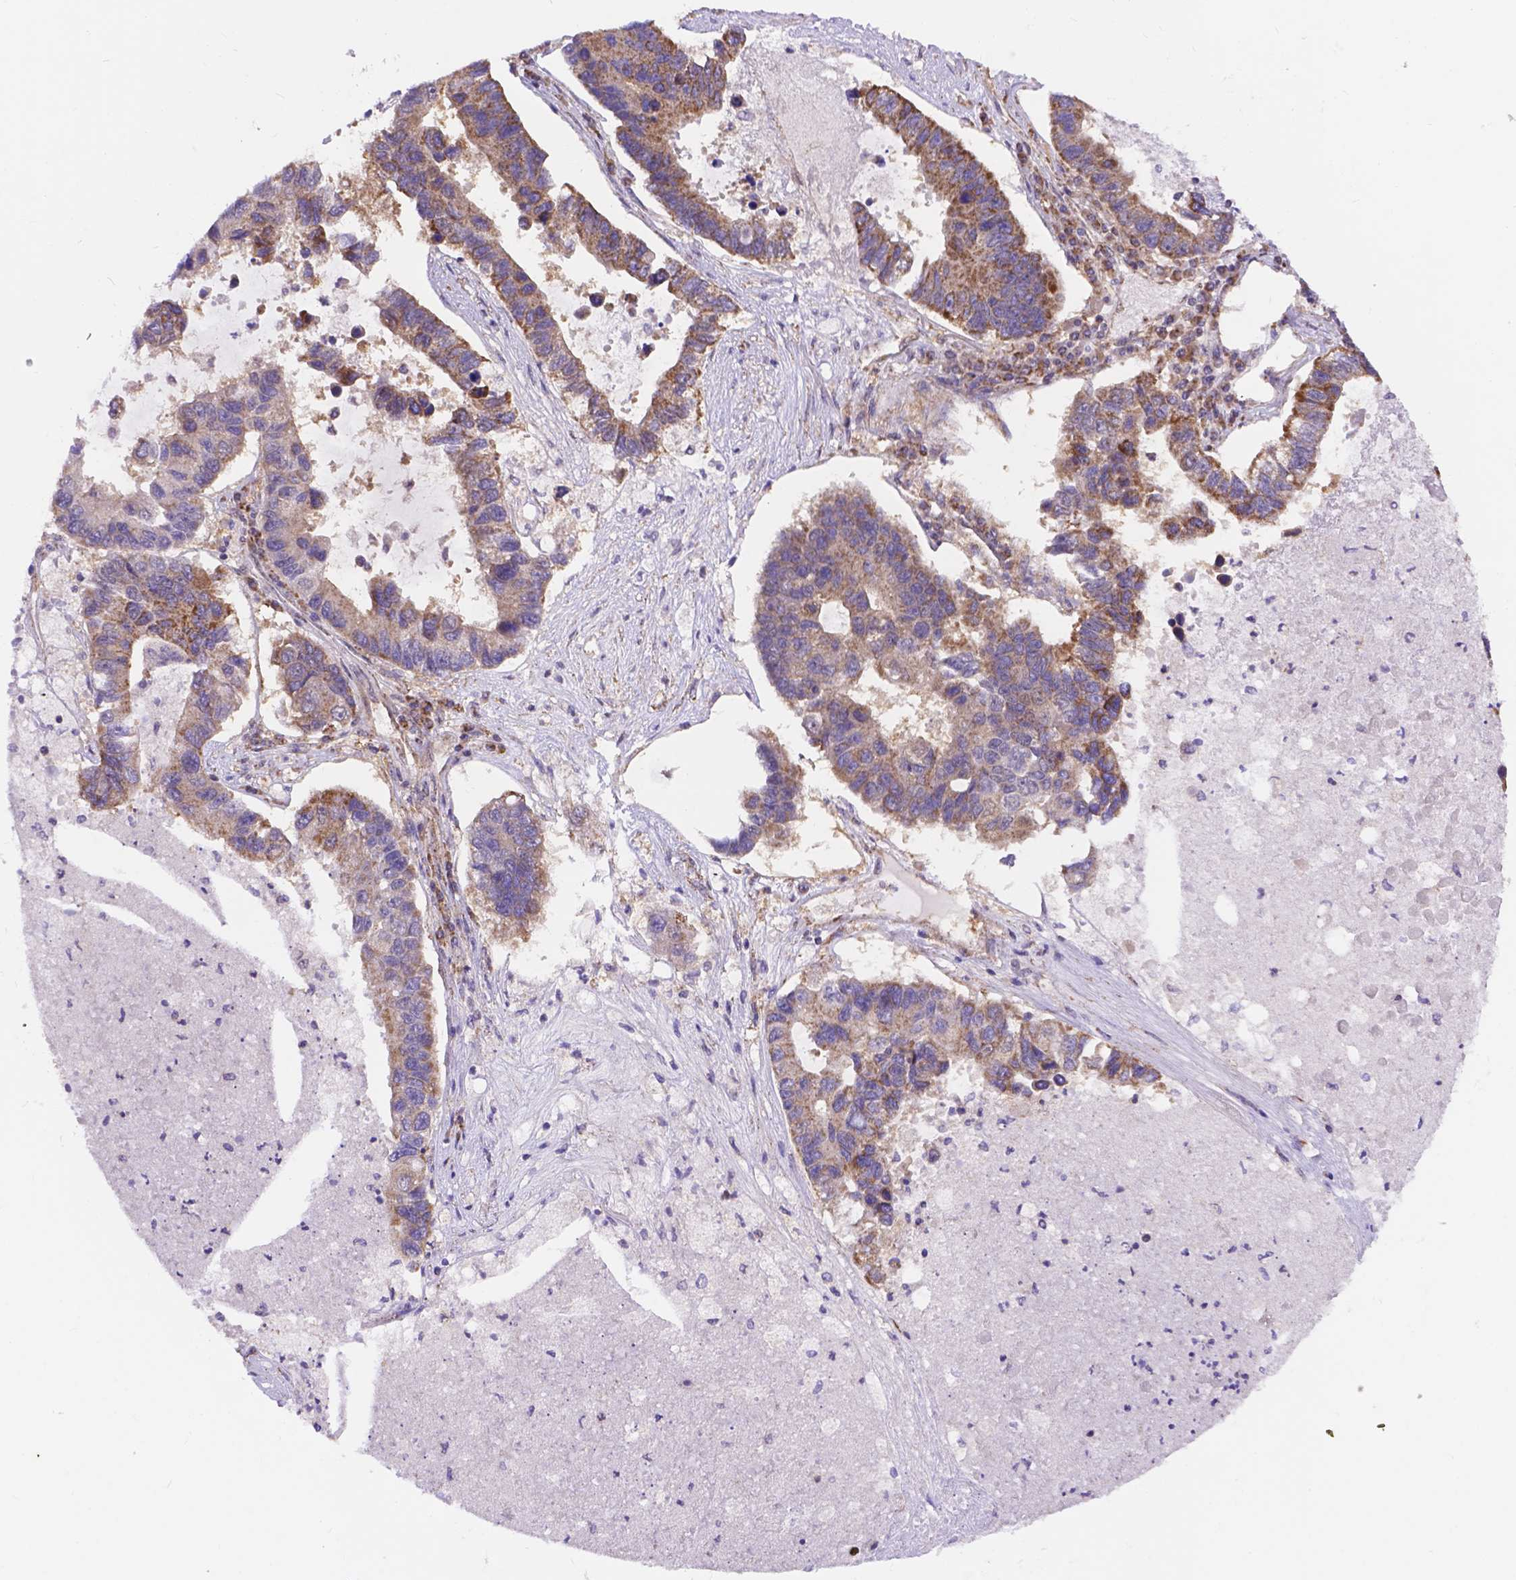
{"staining": {"intensity": "moderate", "quantity": "25%-75%", "location": "cytoplasmic/membranous"}, "tissue": "lung cancer", "cell_type": "Tumor cells", "image_type": "cancer", "snomed": [{"axis": "morphology", "description": "Adenocarcinoma, NOS"}, {"axis": "topography", "description": "Bronchus"}, {"axis": "topography", "description": "Lung"}], "caption": "An immunohistochemistry (IHC) image of neoplastic tissue is shown. Protein staining in brown highlights moderate cytoplasmic/membranous positivity in adenocarcinoma (lung) within tumor cells.", "gene": "AK3", "patient": {"sex": "female", "age": 51}}